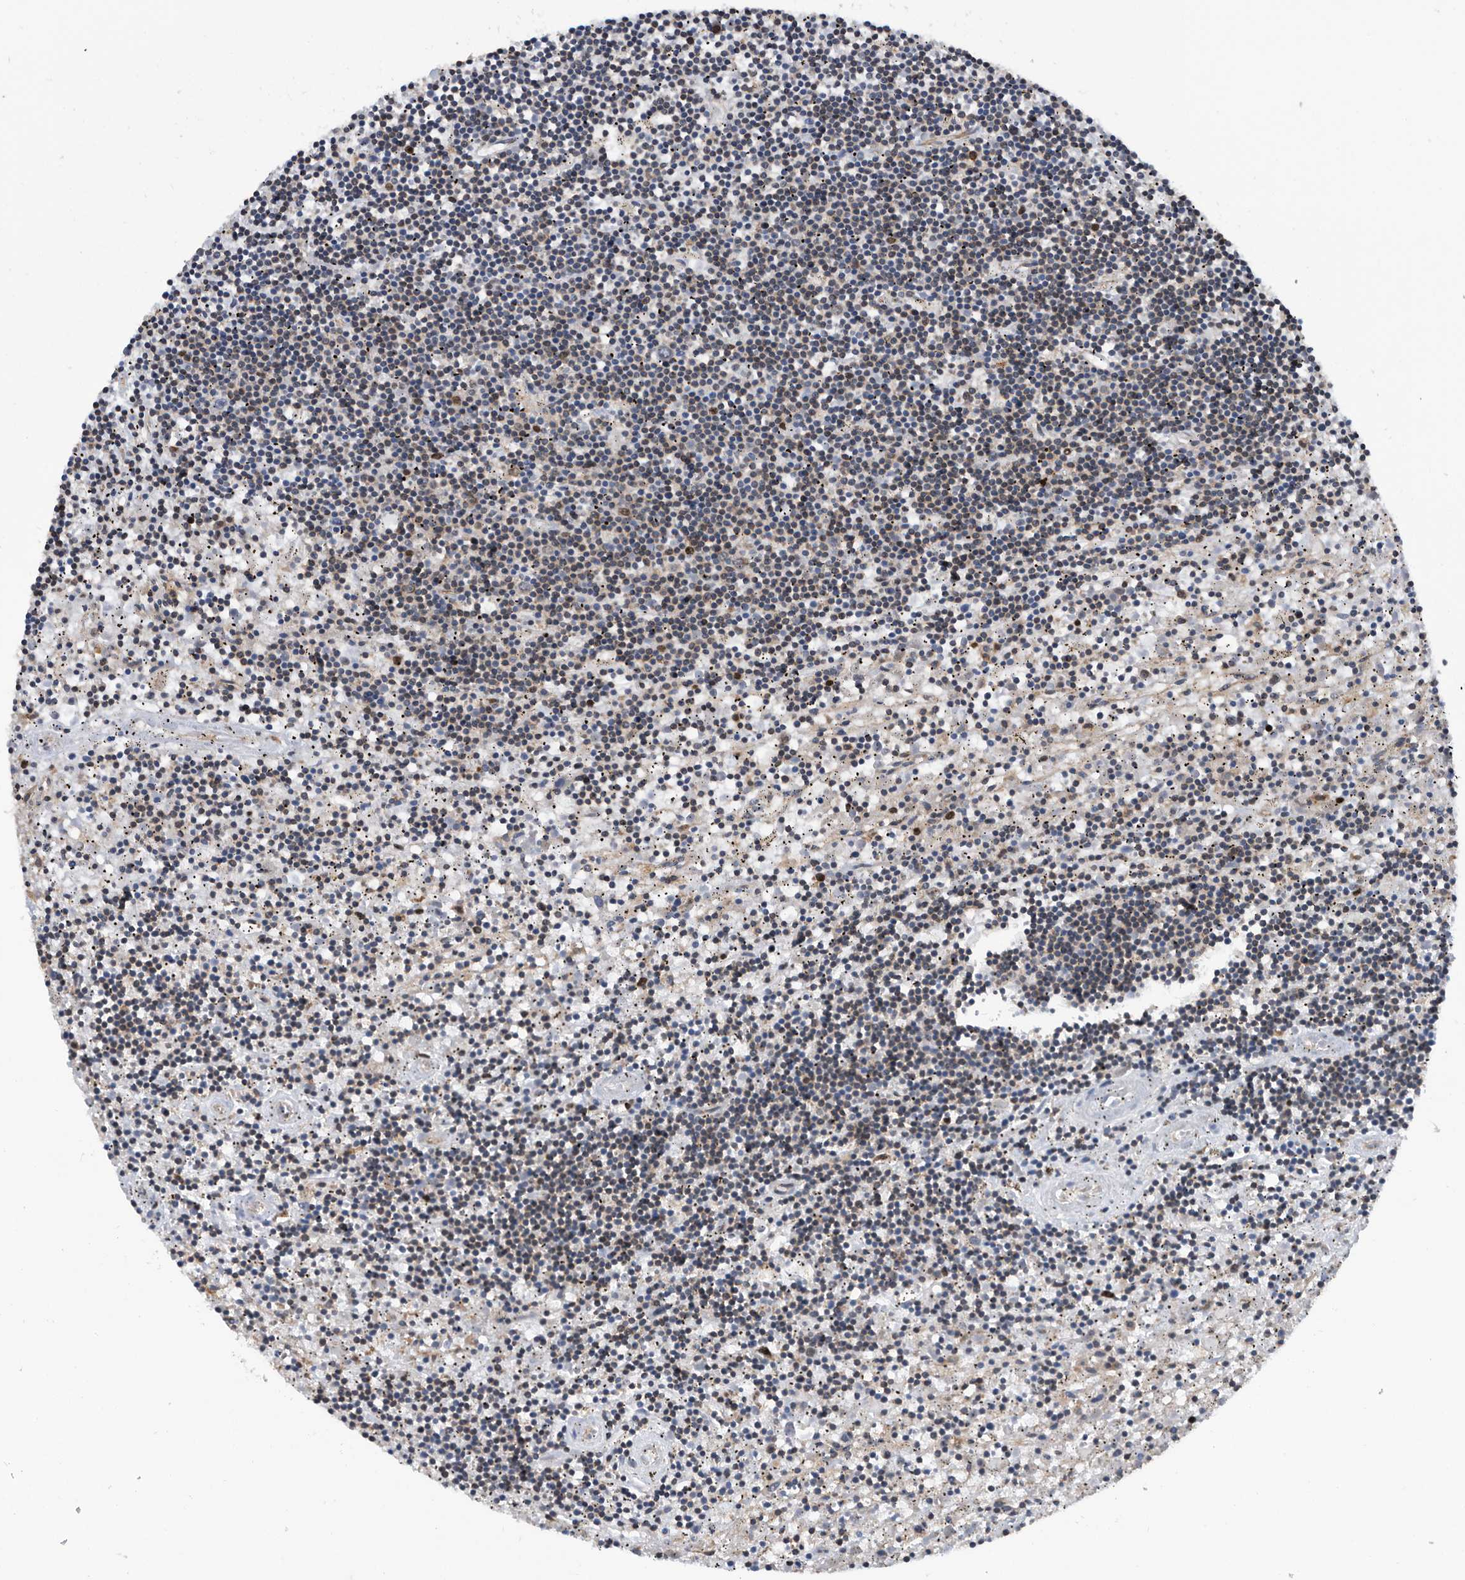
{"staining": {"intensity": "negative", "quantity": "none", "location": "none"}, "tissue": "lymphoma", "cell_type": "Tumor cells", "image_type": "cancer", "snomed": [{"axis": "morphology", "description": "Malignant lymphoma, non-Hodgkin's type, Low grade"}, {"axis": "topography", "description": "Spleen"}], "caption": "A photomicrograph of malignant lymphoma, non-Hodgkin's type (low-grade) stained for a protein reveals no brown staining in tumor cells.", "gene": "ATAD2", "patient": {"sex": "male", "age": 76}}